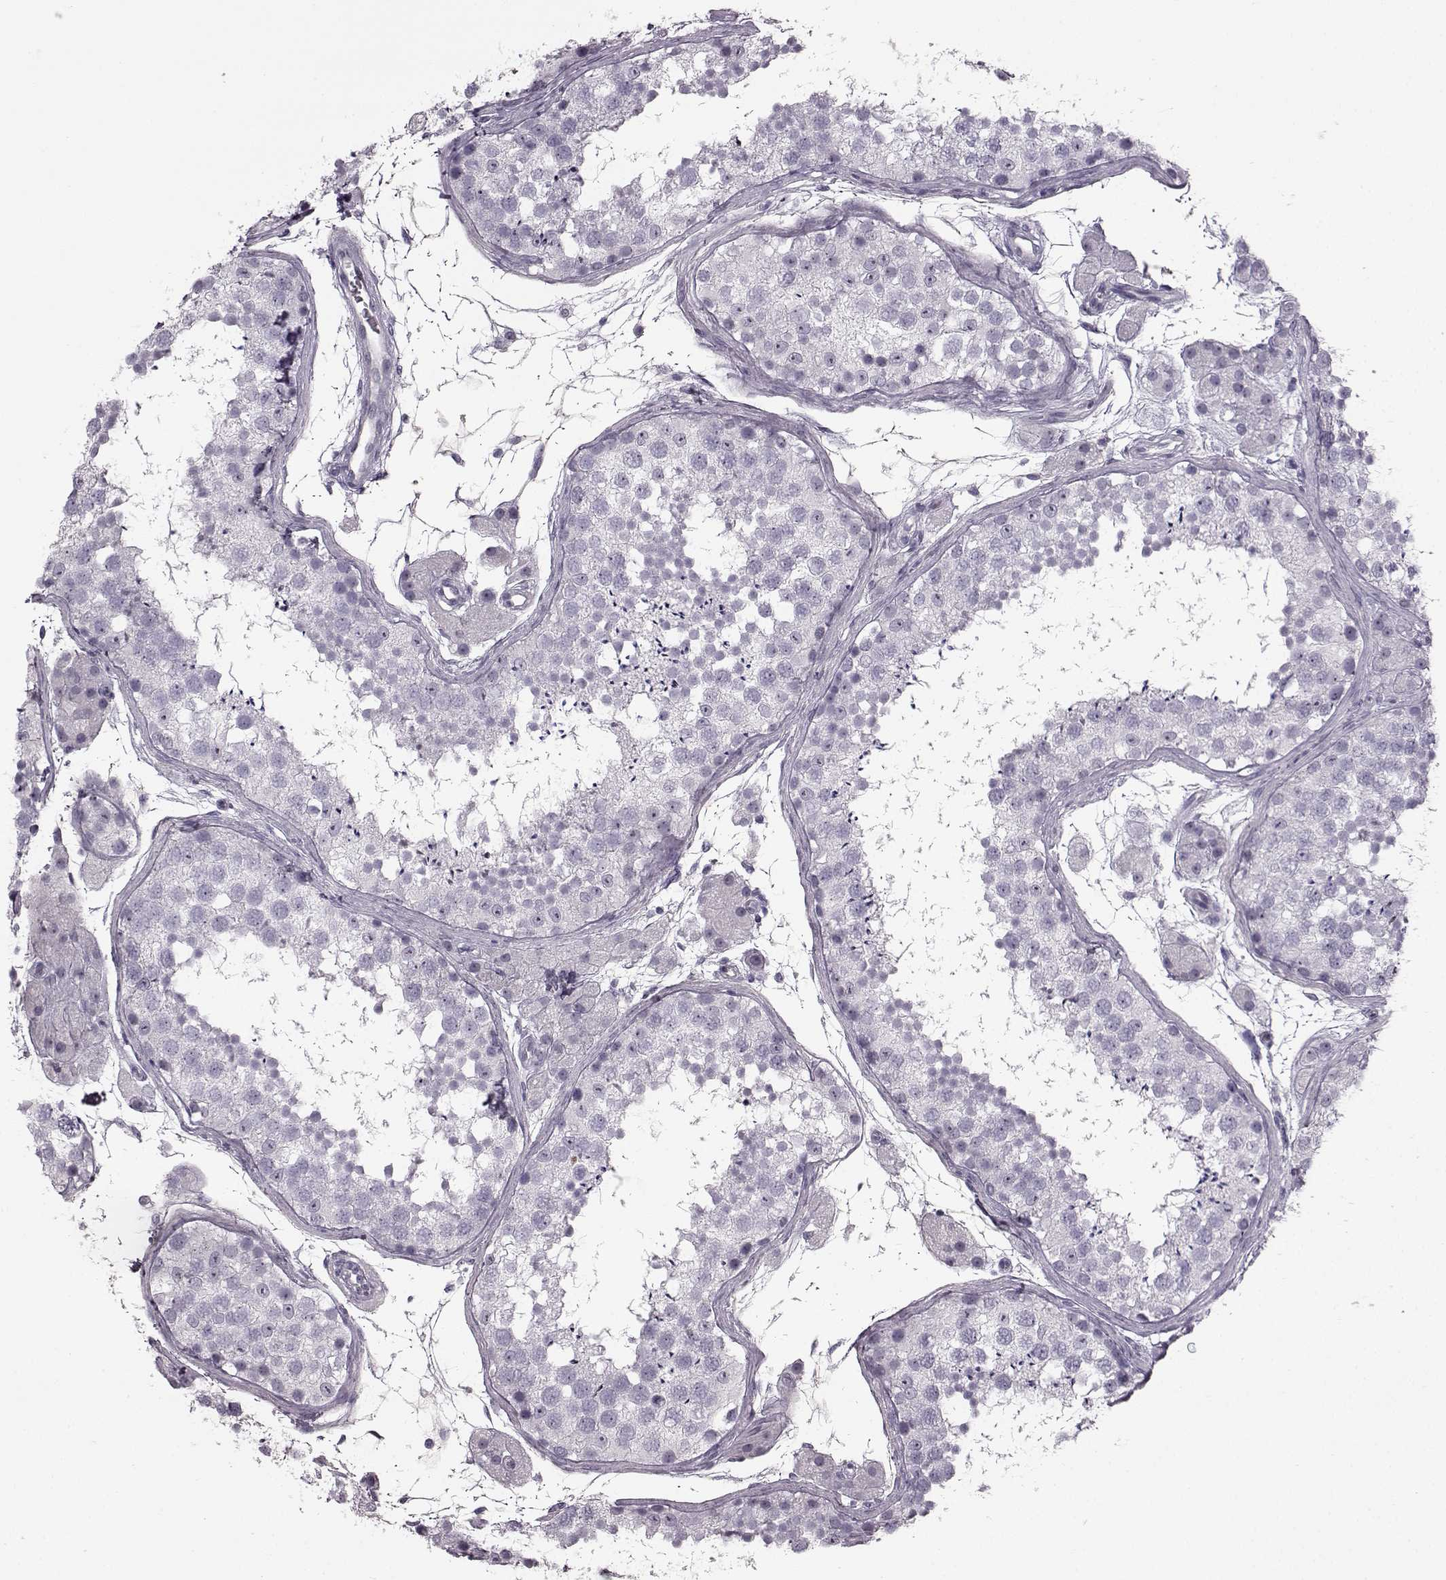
{"staining": {"intensity": "negative", "quantity": "none", "location": "none"}, "tissue": "testis", "cell_type": "Cells in seminiferous ducts", "image_type": "normal", "snomed": [{"axis": "morphology", "description": "Normal tissue, NOS"}, {"axis": "topography", "description": "Testis"}], "caption": "High power microscopy image of an IHC photomicrograph of unremarkable testis, revealing no significant expression in cells in seminiferous ducts.", "gene": "PRPH2", "patient": {"sex": "male", "age": 41}}